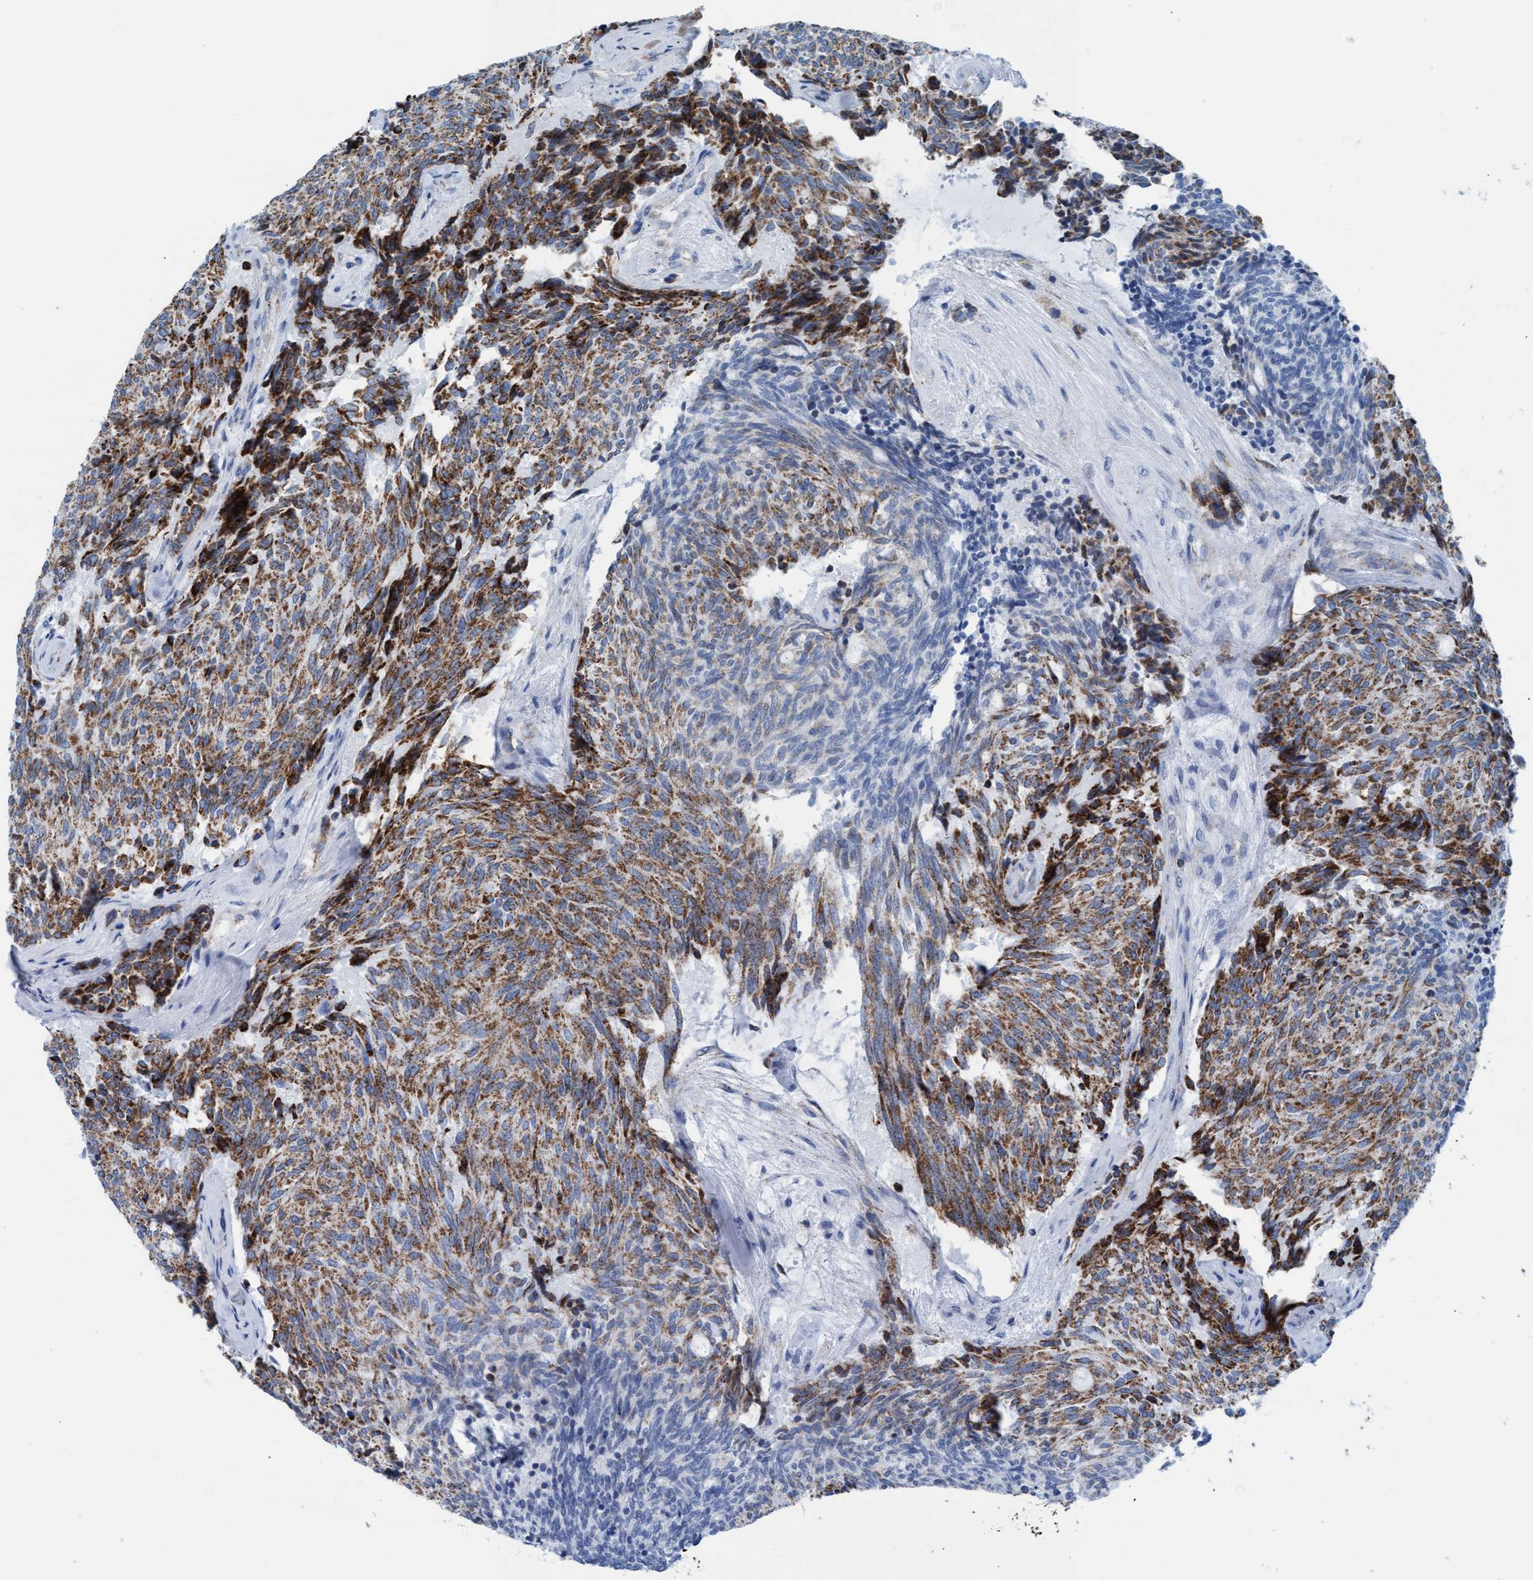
{"staining": {"intensity": "moderate", "quantity": ">75%", "location": "cytoplasmic/membranous"}, "tissue": "carcinoid", "cell_type": "Tumor cells", "image_type": "cancer", "snomed": [{"axis": "morphology", "description": "Carcinoid, malignant, NOS"}, {"axis": "topography", "description": "Pancreas"}], "caption": "Immunohistochemical staining of human carcinoid shows medium levels of moderate cytoplasmic/membranous expression in approximately >75% of tumor cells.", "gene": "GGA3", "patient": {"sex": "female", "age": 54}}